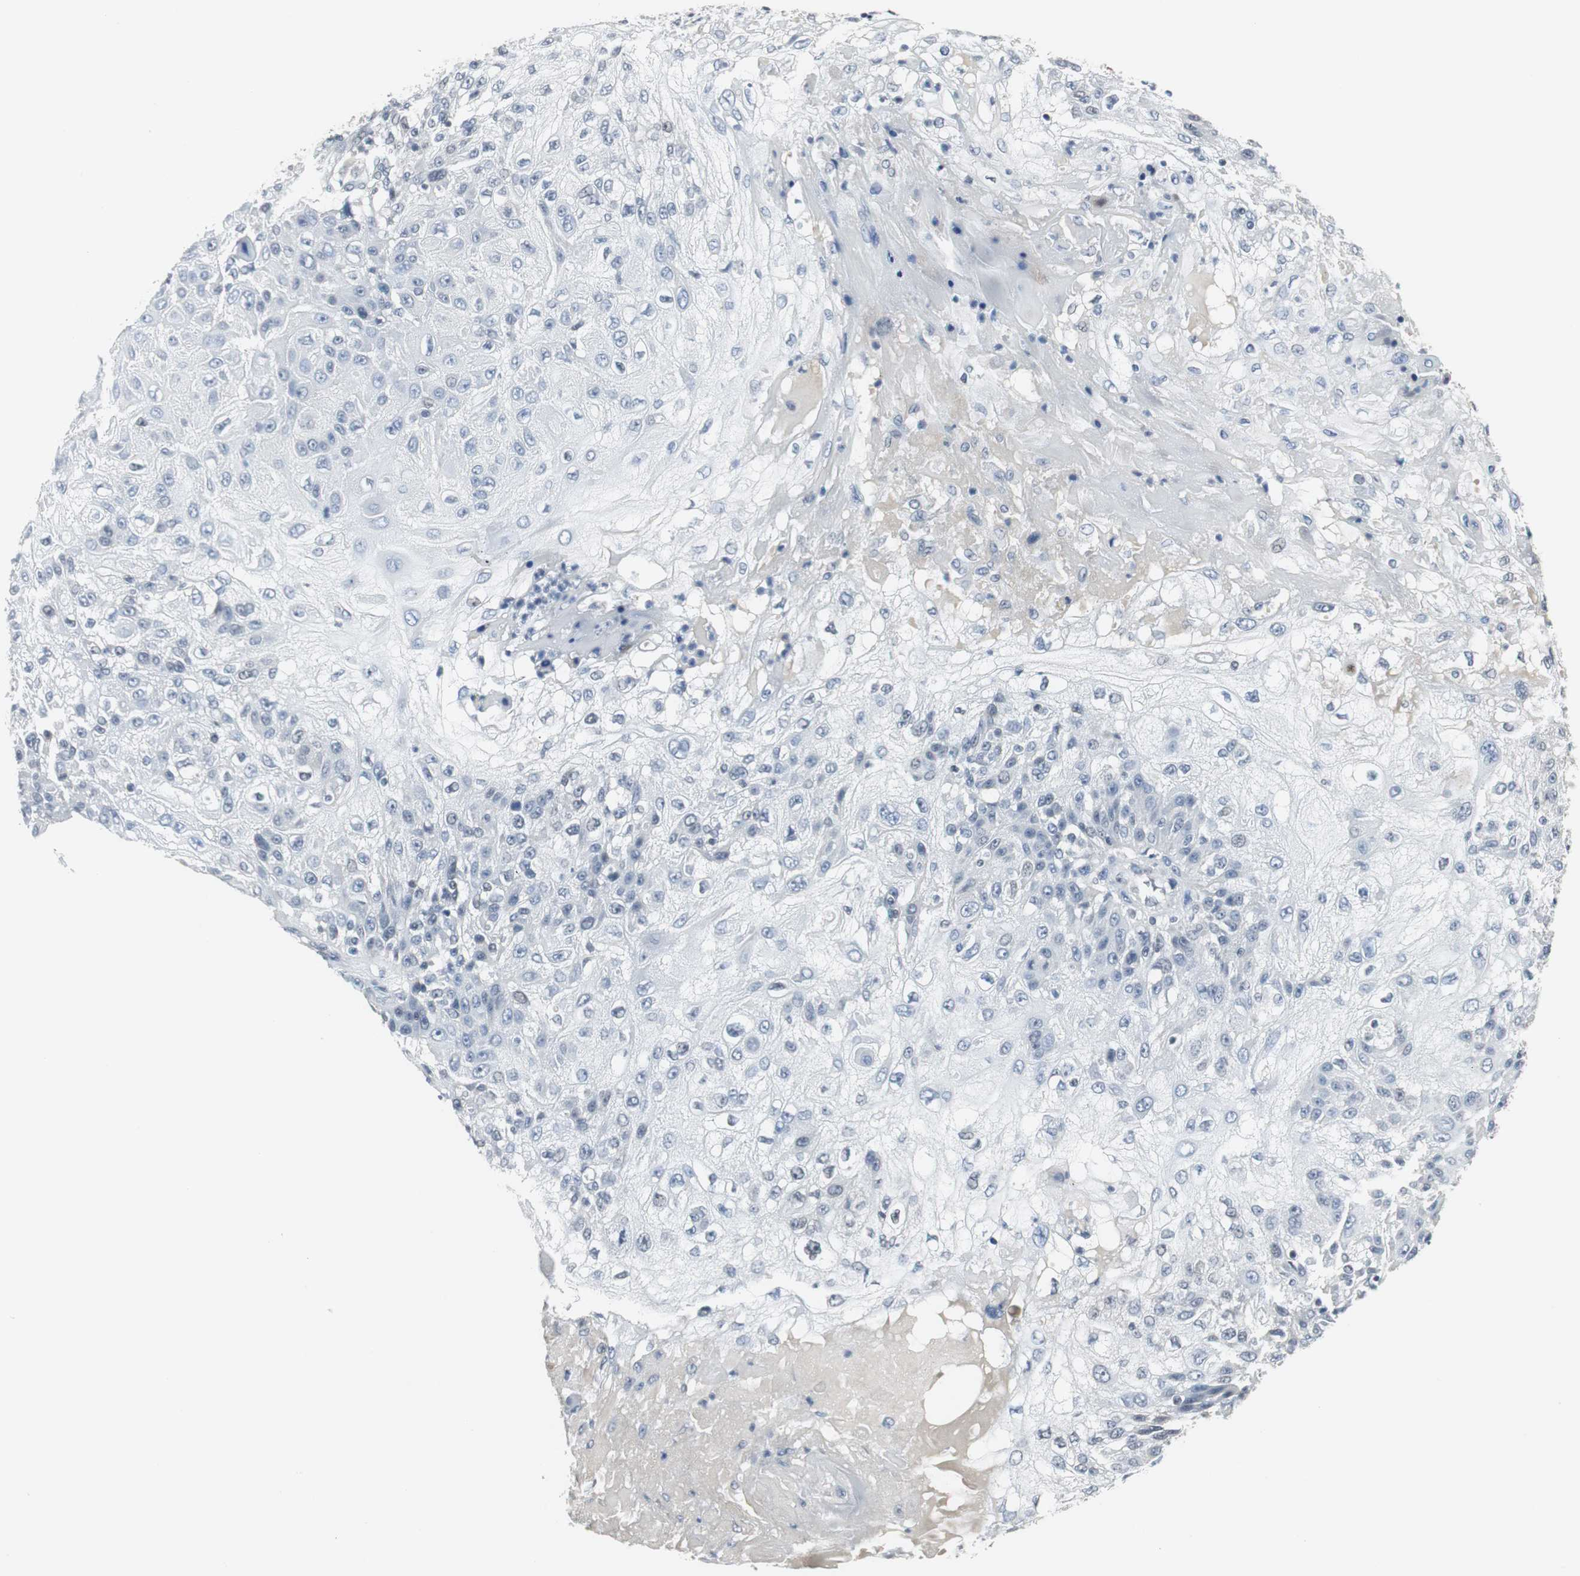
{"staining": {"intensity": "negative", "quantity": "none", "location": "none"}, "tissue": "skin cancer", "cell_type": "Tumor cells", "image_type": "cancer", "snomed": [{"axis": "morphology", "description": "Normal tissue, NOS"}, {"axis": "morphology", "description": "Squamous cell carcinoma, NOS"}, {"axis": "topography", "description": "Skin"}], "caption": "Tumor cells show no significant staining in skin cancer. (DAB (3,3'-diaminobenzidine) IHC with hematoxylin counter stain).", "gene": "ELK1", "patient": {"sex": "female", "age": 83}}